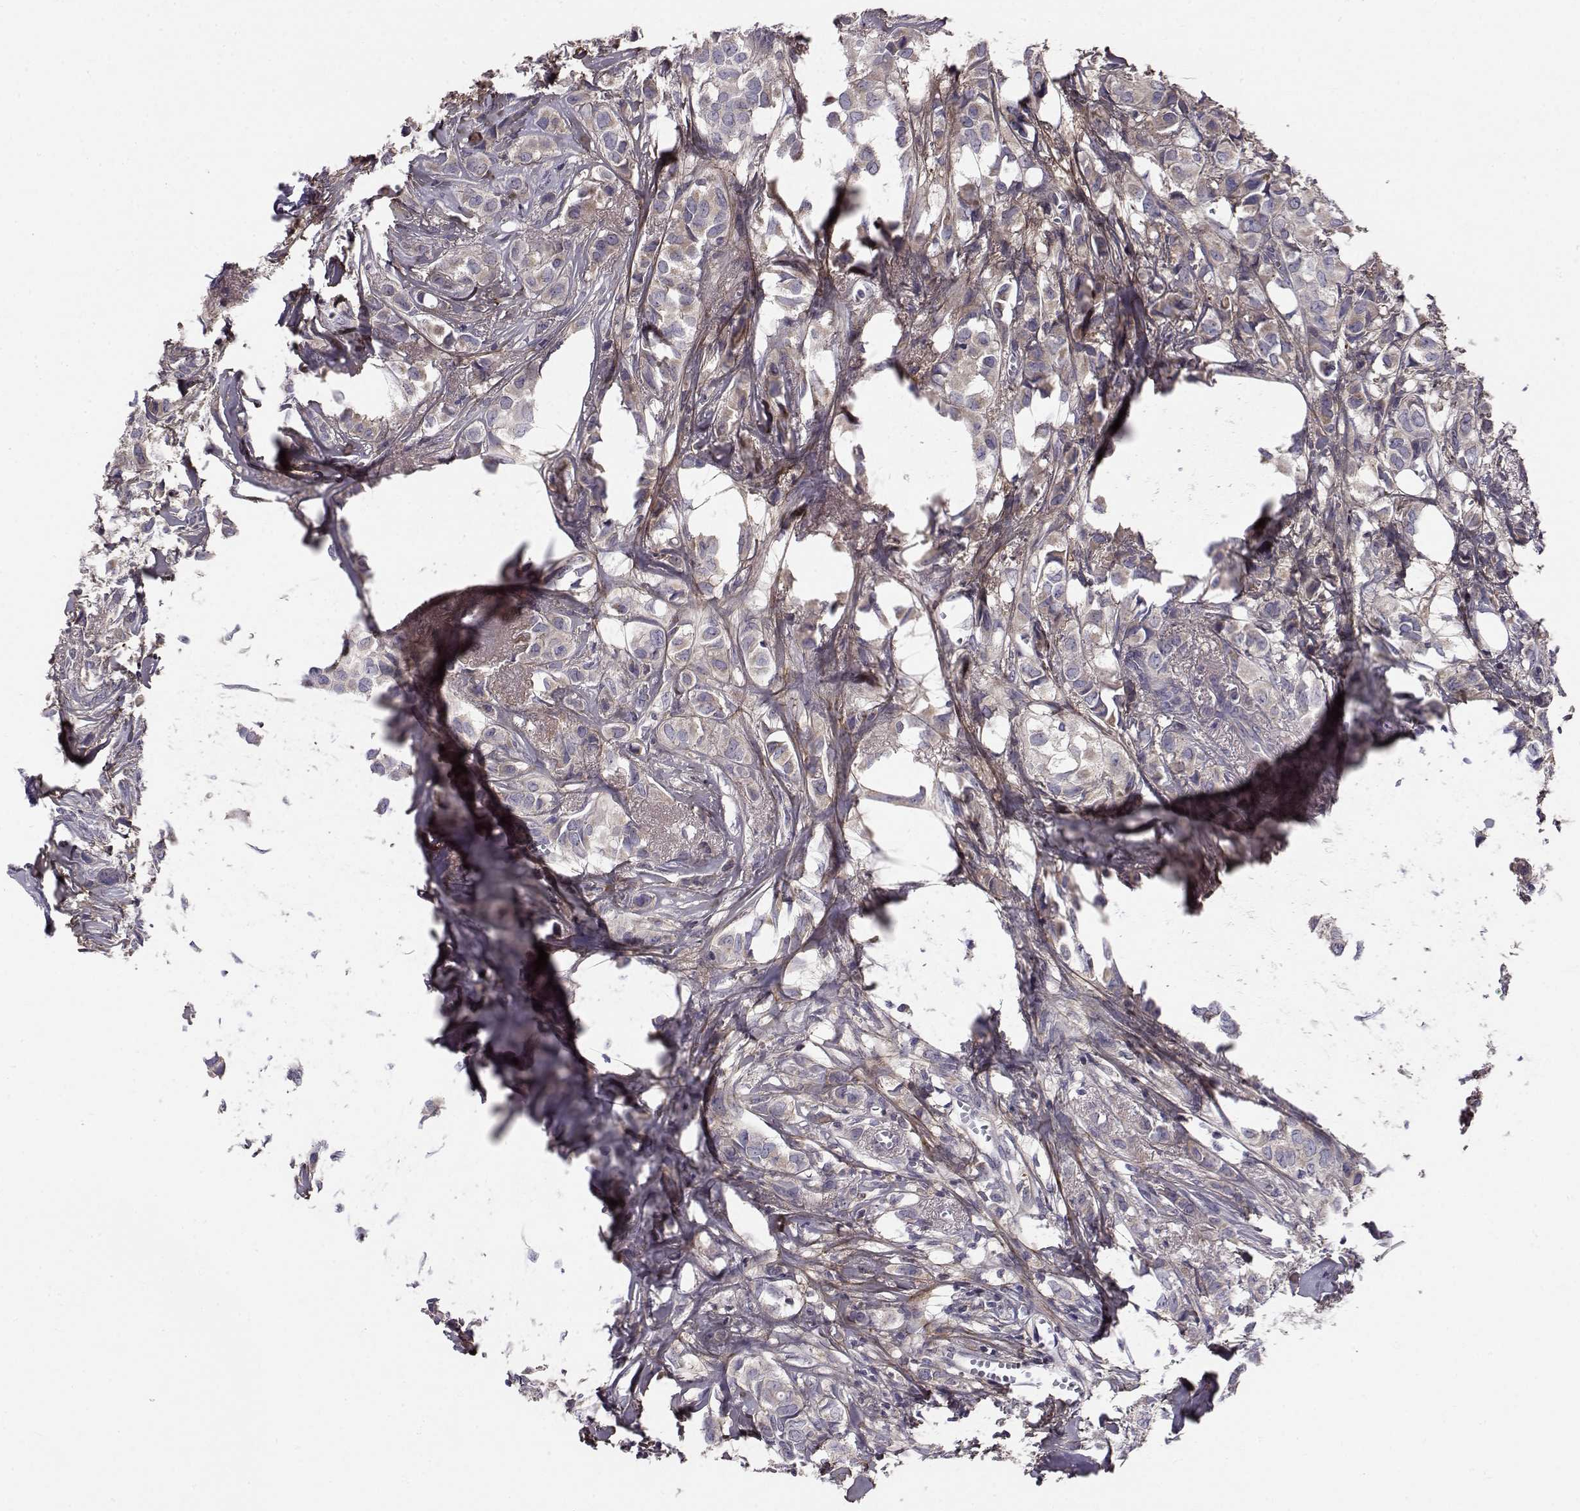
{"staining": {"intensity": "weak", "quantity": "<25%", "location": "cytoplasmic/membranous"}, "tissue": "breast cancer", "cell_type": "Tumor cells", "image_type": "cancer", "snomed": [{"axis": "morphology", "description": "Duct carcinoma"}, {"axis": "topography", "description": "Breast"}], "caption": "Immunohistochemical staining of breast cancer (intraductal carcinoma) demonstrates no significant expression in tumor cells.", "gene": "PEX5L", "patient": {"sex": "female", "age": 85}}